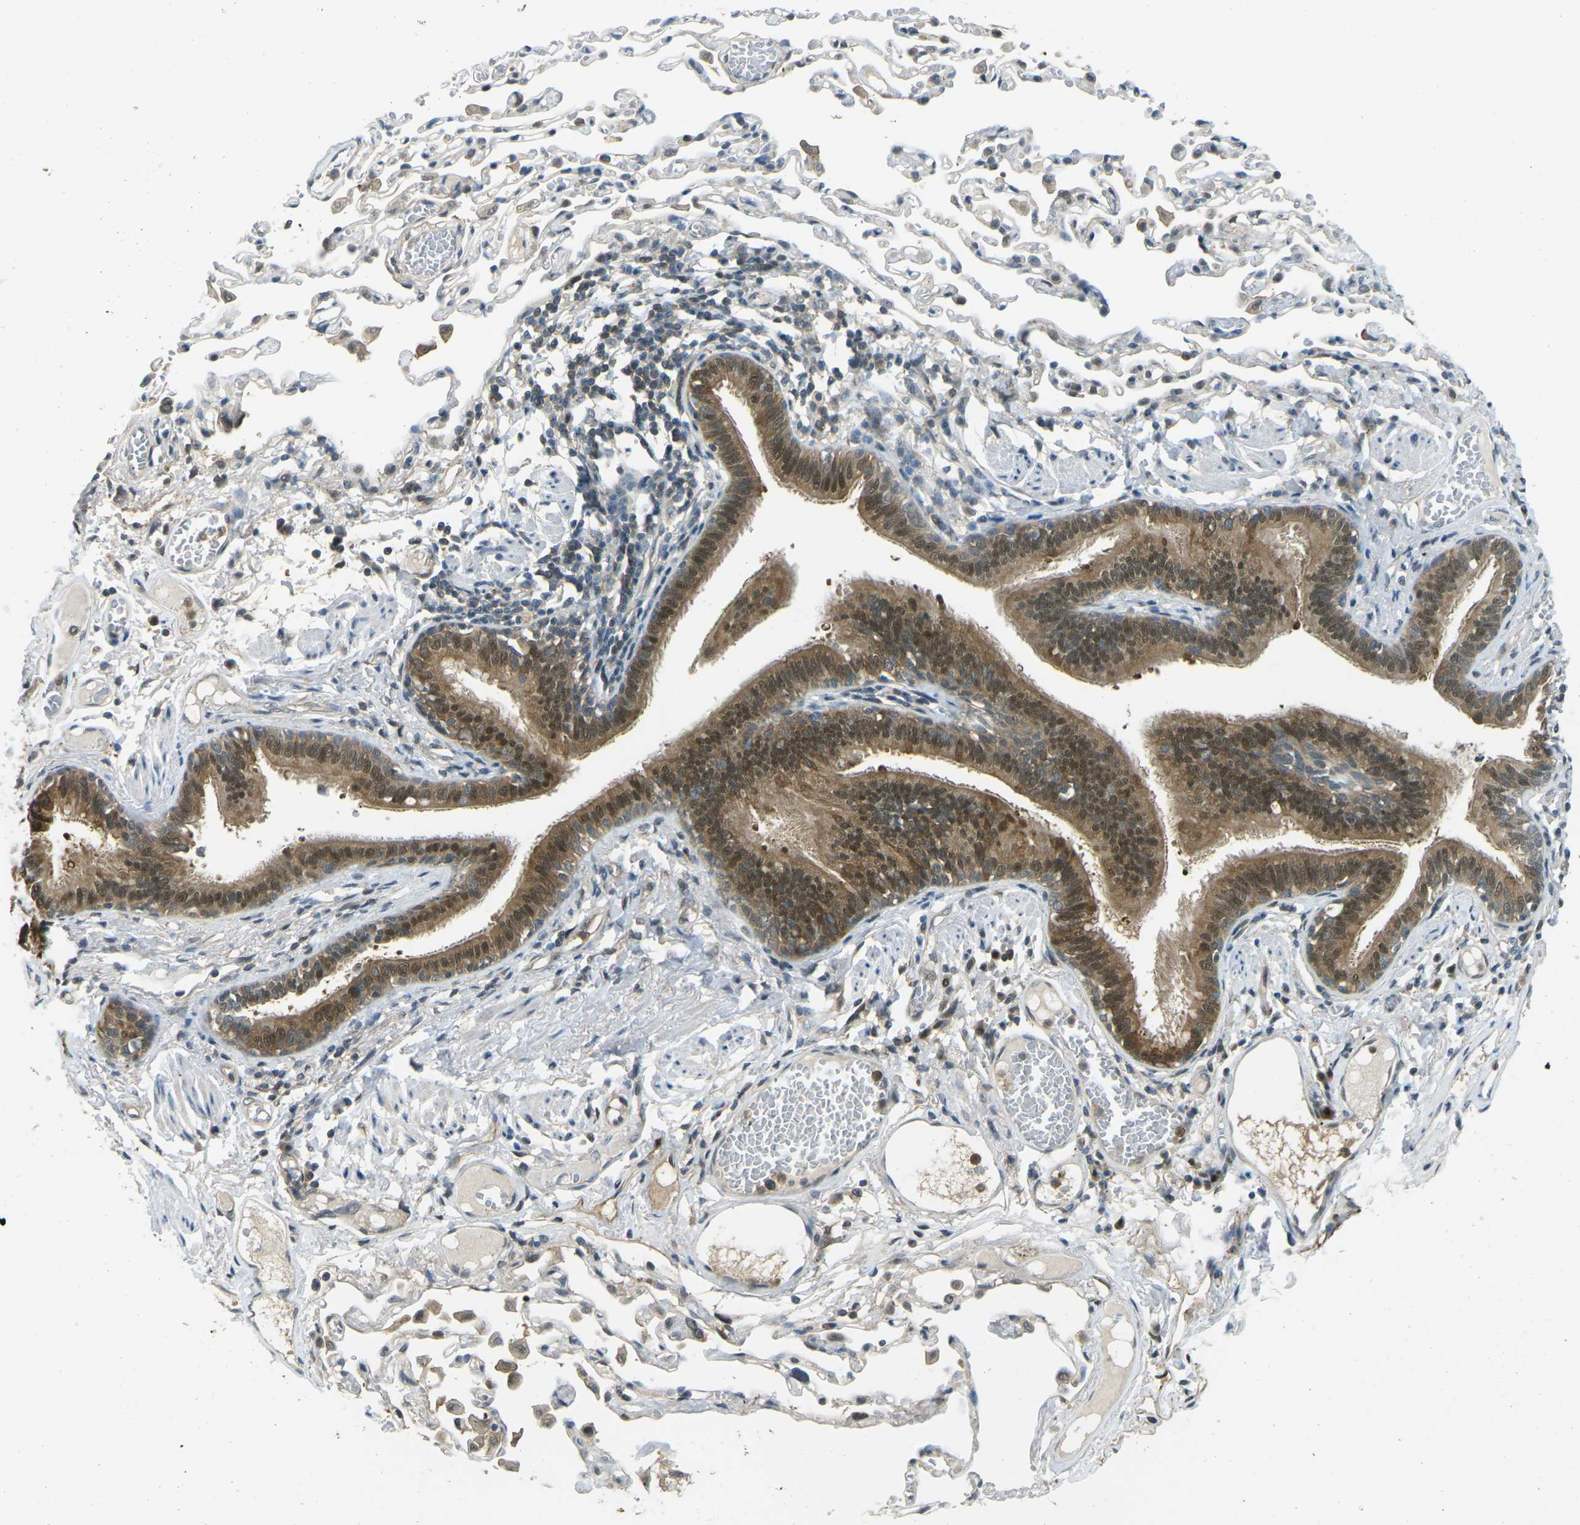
{"staining": {"intensity": "moderate", "quantity": ">75%", "location": "cytoplasmic/membranous,nuclear"}, "tissue": "bronchus", "cell_type": "Respiratory epithelial cells", "image_type": "normal", "snomed": [{"axis": "morphology", "description": "Normal tissue, NOS"}, {"axis": "morphology", "description": "Inflammation, NOS"}, {"axis": "topography", "description": "Cartilage tissue"}, {"axis": "topography", "description": "Lung"}], "caption": "Brown immunohistochemical staining in unremarkable human bronchus exhibits moderate cytoplasmic/membranous,nuclear expression in approximately >75% of respiratory epithelial cells. (brown staining indicates protein expression, while blue staining denotes nuclei).", "gene": "PIEZO2", "patient": {"sex": "male", "age": 71}}